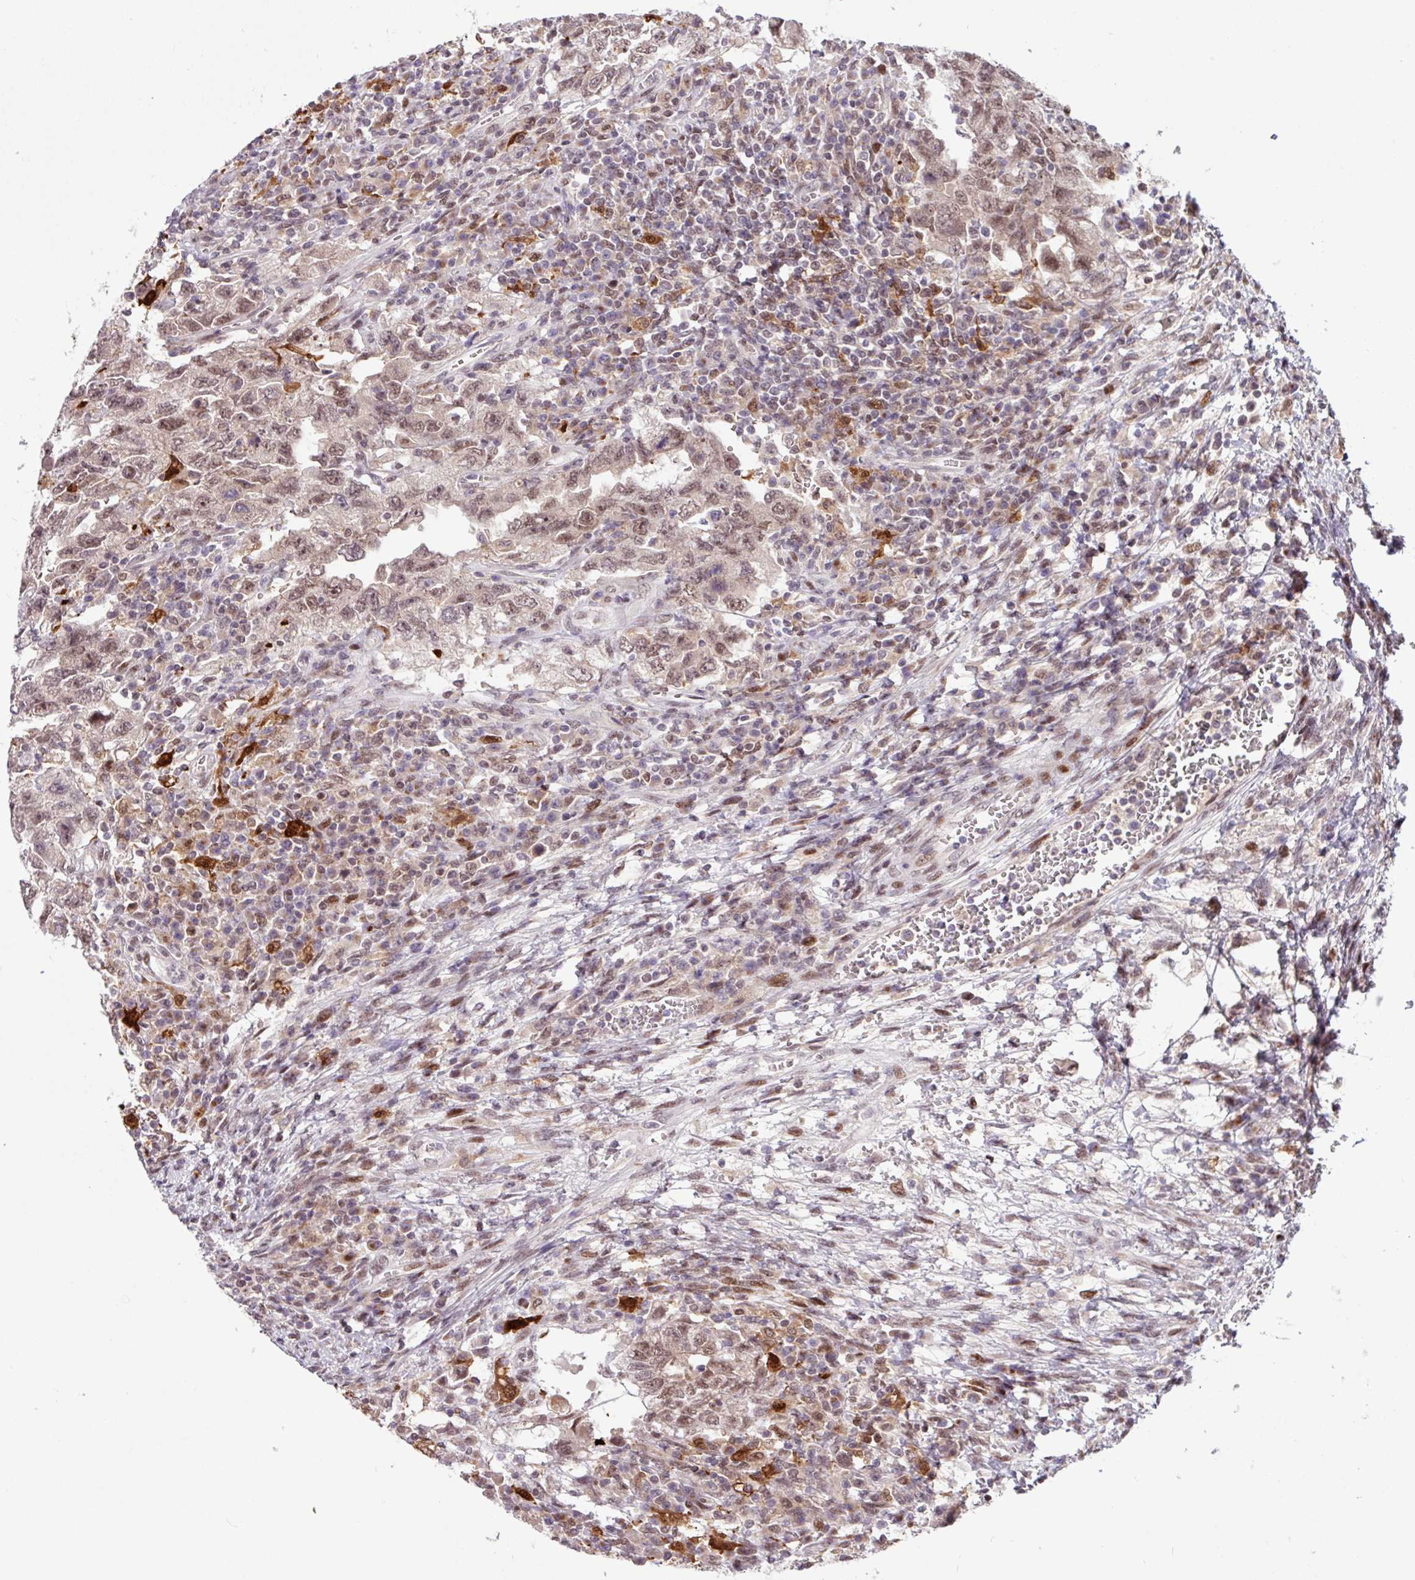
{"staining": {"intensity": "moderate", "quantity": ">75%", "location": "nuclear"}, "tissue": "testis cancer", "cell_type": "Tumor cells", "image_type": "cancer", "snomed": [{"axis": "morphology", "description": "Carcinoma, Embryonal, NOS"}, {"axis": "topography", "description": "Testis"}], "caption": "Approximately >75% of tumor cells in testis cancer demonstrate moderate nuclear protein staining as visualized by brown immunohistochemical staining.", "gene": "BRD3", "patient": {"sex": "male", "age": 26}}